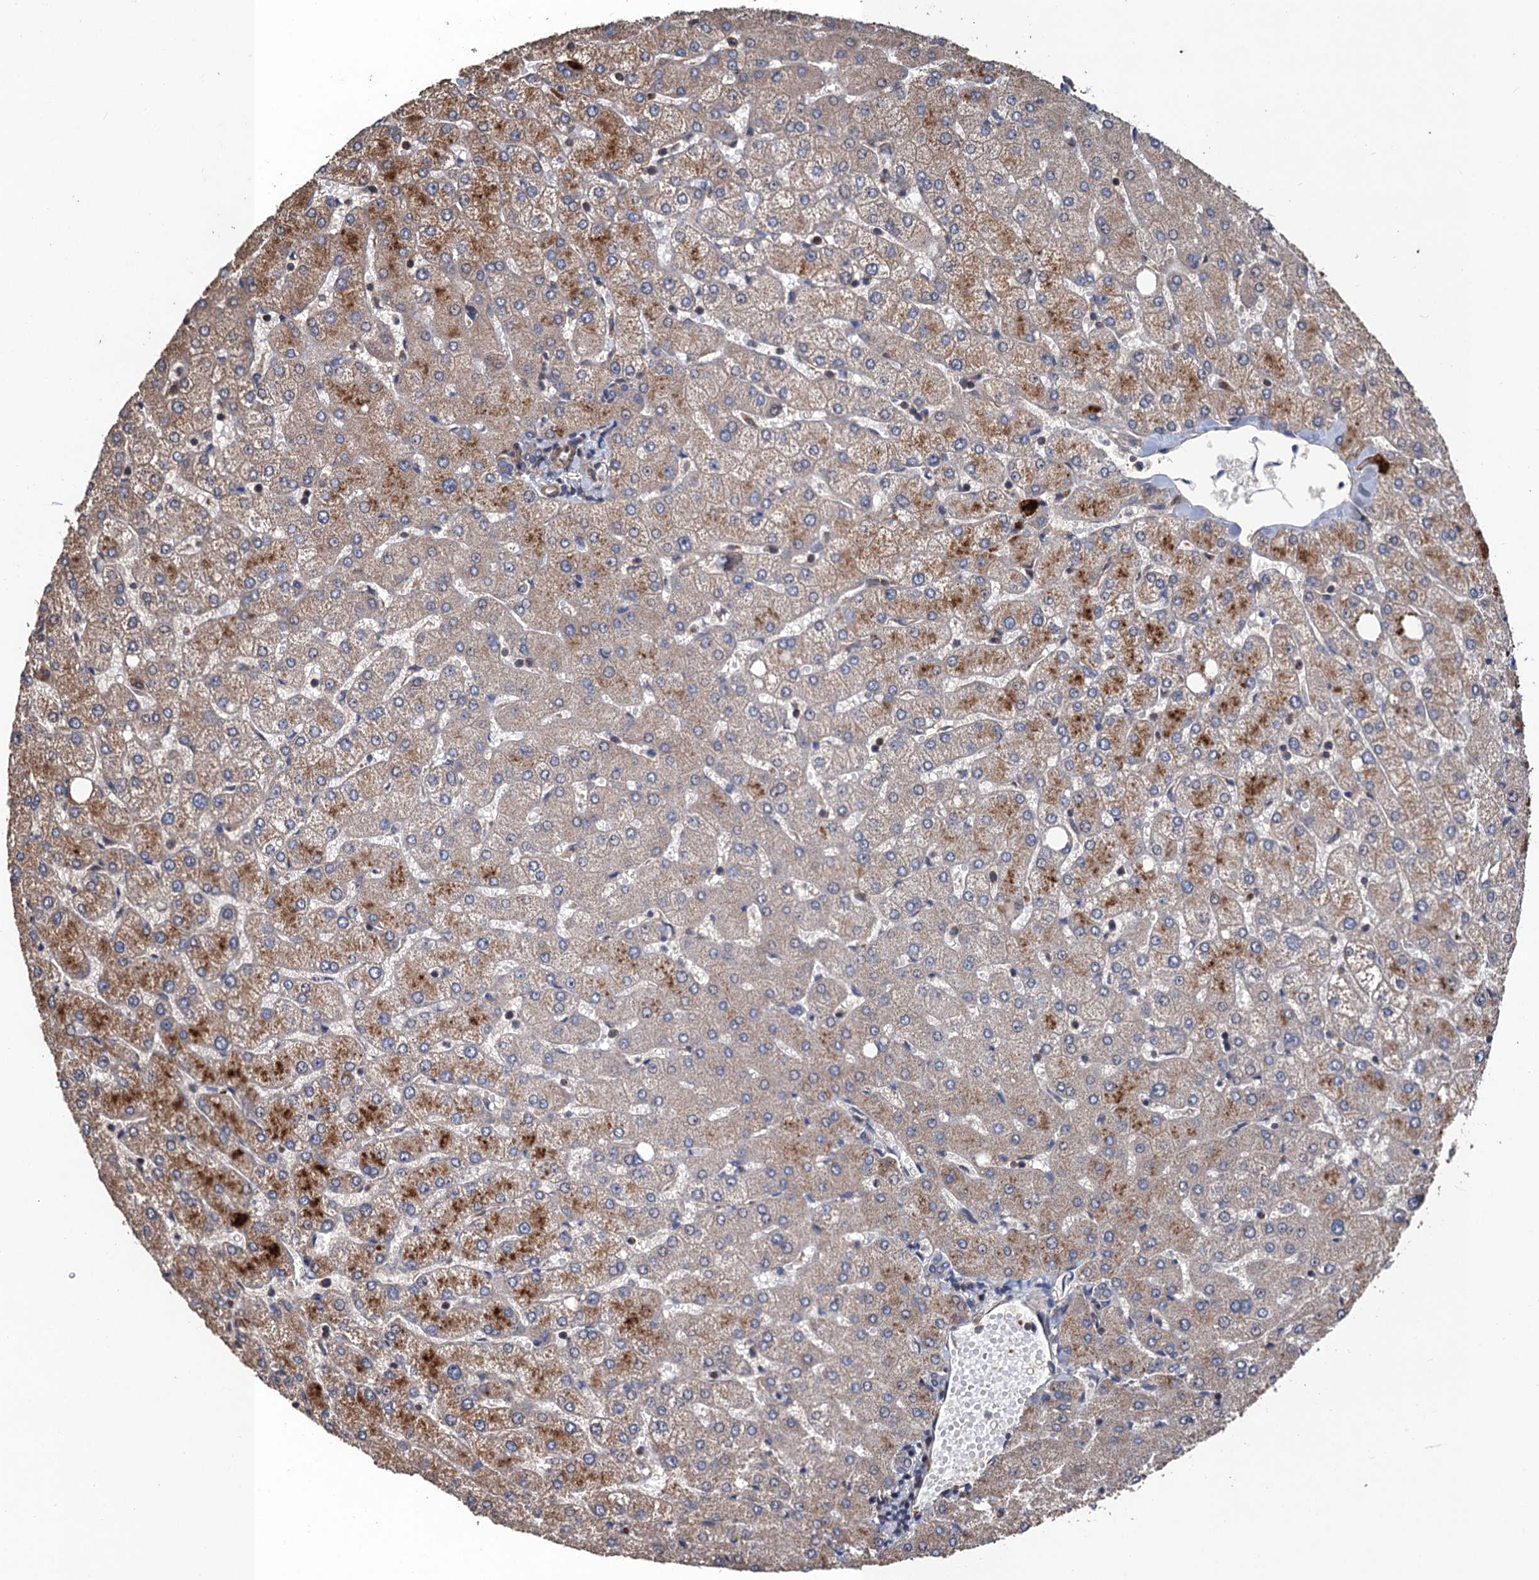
{"staining": {"intensity": "negative", "quantity": "none", "location": "none"}, "tissue": "liver", "cell_type": "Cholangiocytes", "image_type": "normal", "snomed": [{"axis": "morphology", "description": "Normal tissue, NOS"}, {"axis": "topography", "description": "Liver"}], "caption": "This is an IHC image of benign liver. There is no staining in cholangiocytes.", "gene": "PPP4R1", "patient": {"sex": "female", "age": 54}}